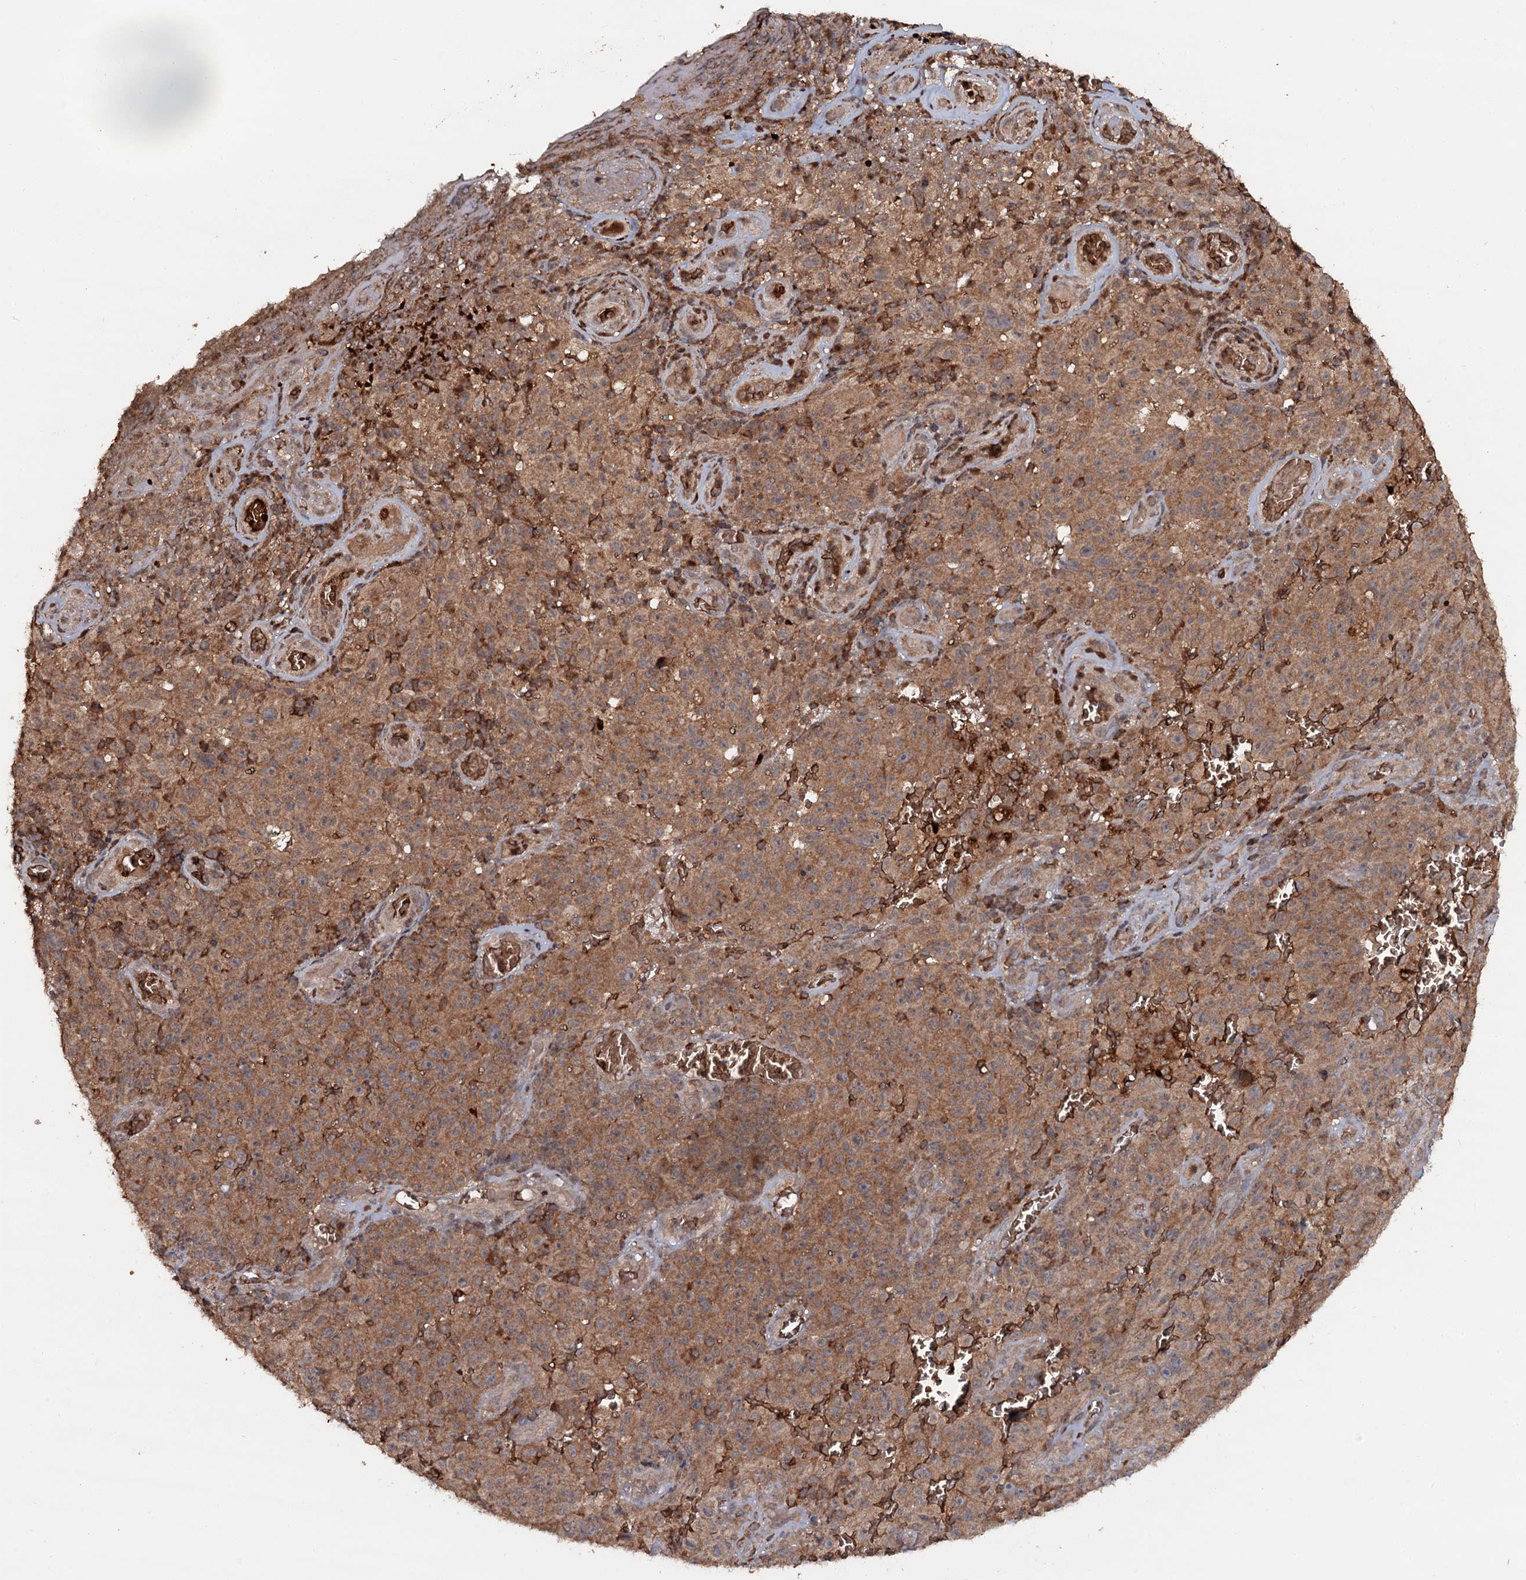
{"staining": {"intensity": "moderate", "quantity": ">75%", "location": "cytoplasmic/membranous"}, "tissue": "melanoma", "cell_type": "Tumor cells", "image_type": "cancer", "snomed": [{"axis": "morphology", "description": "Malignant melanoma, NOS"}, {"axis": "topography", "description": "Skin"}], "caption": "Immunohistochemistry photomicrograph of human melanoma stained for a protein (brown), which reveals medium levels of moderate cytoplasmic/membranous staining in approximately >75% of tumor cells.", "gene": "ADGRG3", "patient": {"sex": "female", "age": 82}}